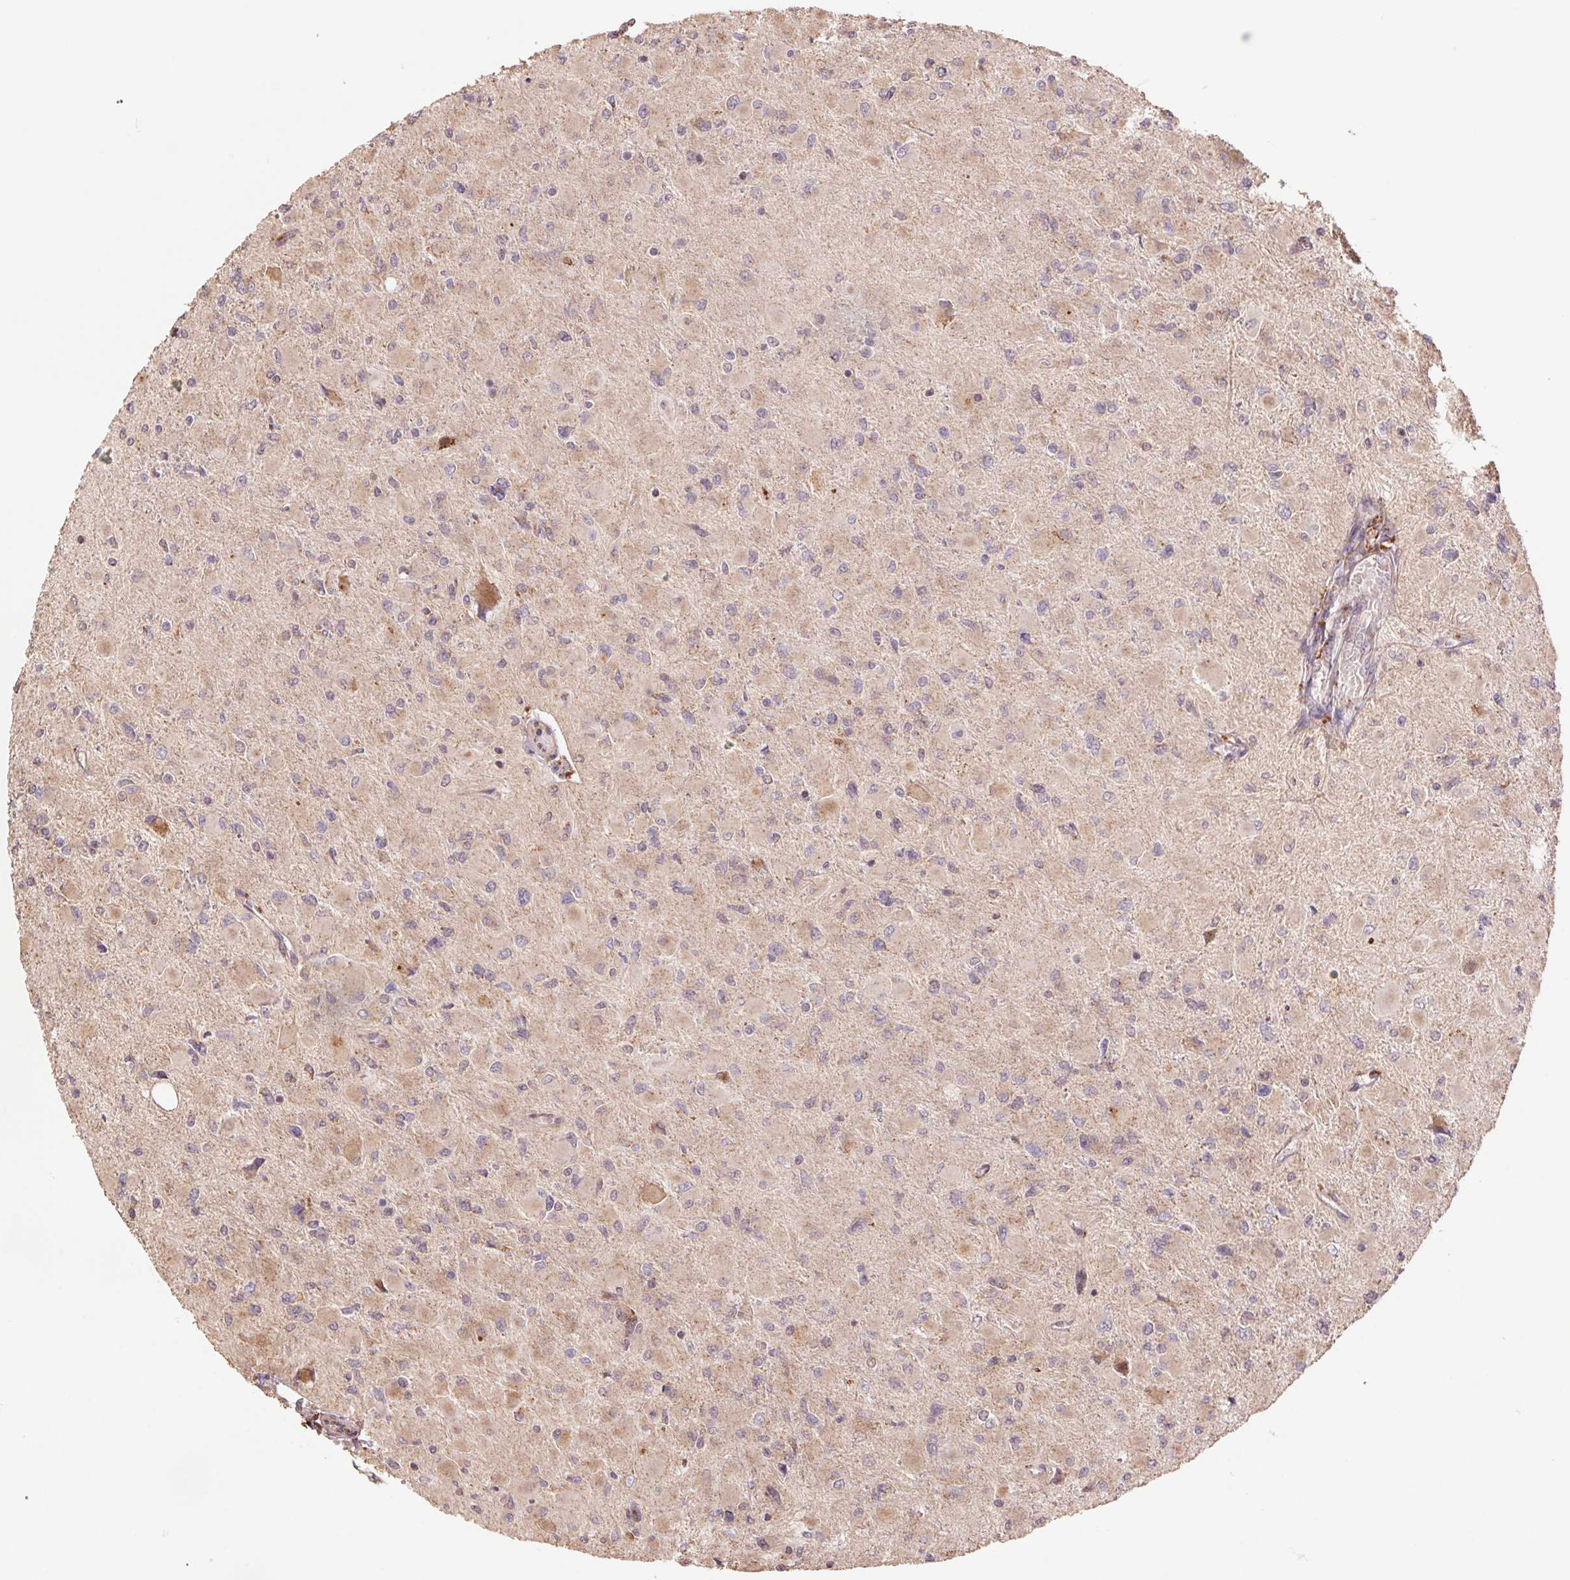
{"staining": {"intensity": "negative", "quantity": "none", "location": "none"}, "tissue": "glioma", "cell_type": "Tumor cells", "image_type": "cancer", "snomed": [{"axis": "morphology", "description": "Glioma, malignant, High grade"}, {"axis": "topography", "description": "Cerebral cortex"}], "caption": "Image shows no significant protein staining in tumor cells of malignant glioma (high-grade). The staining is performed using DAB (3,3'-diaminobenzidine) brown chromogen with nuclei counter-stained in using hematoxylin.", "gene": "PDHA1", "patient": {"sex": "female", "age": 36}}